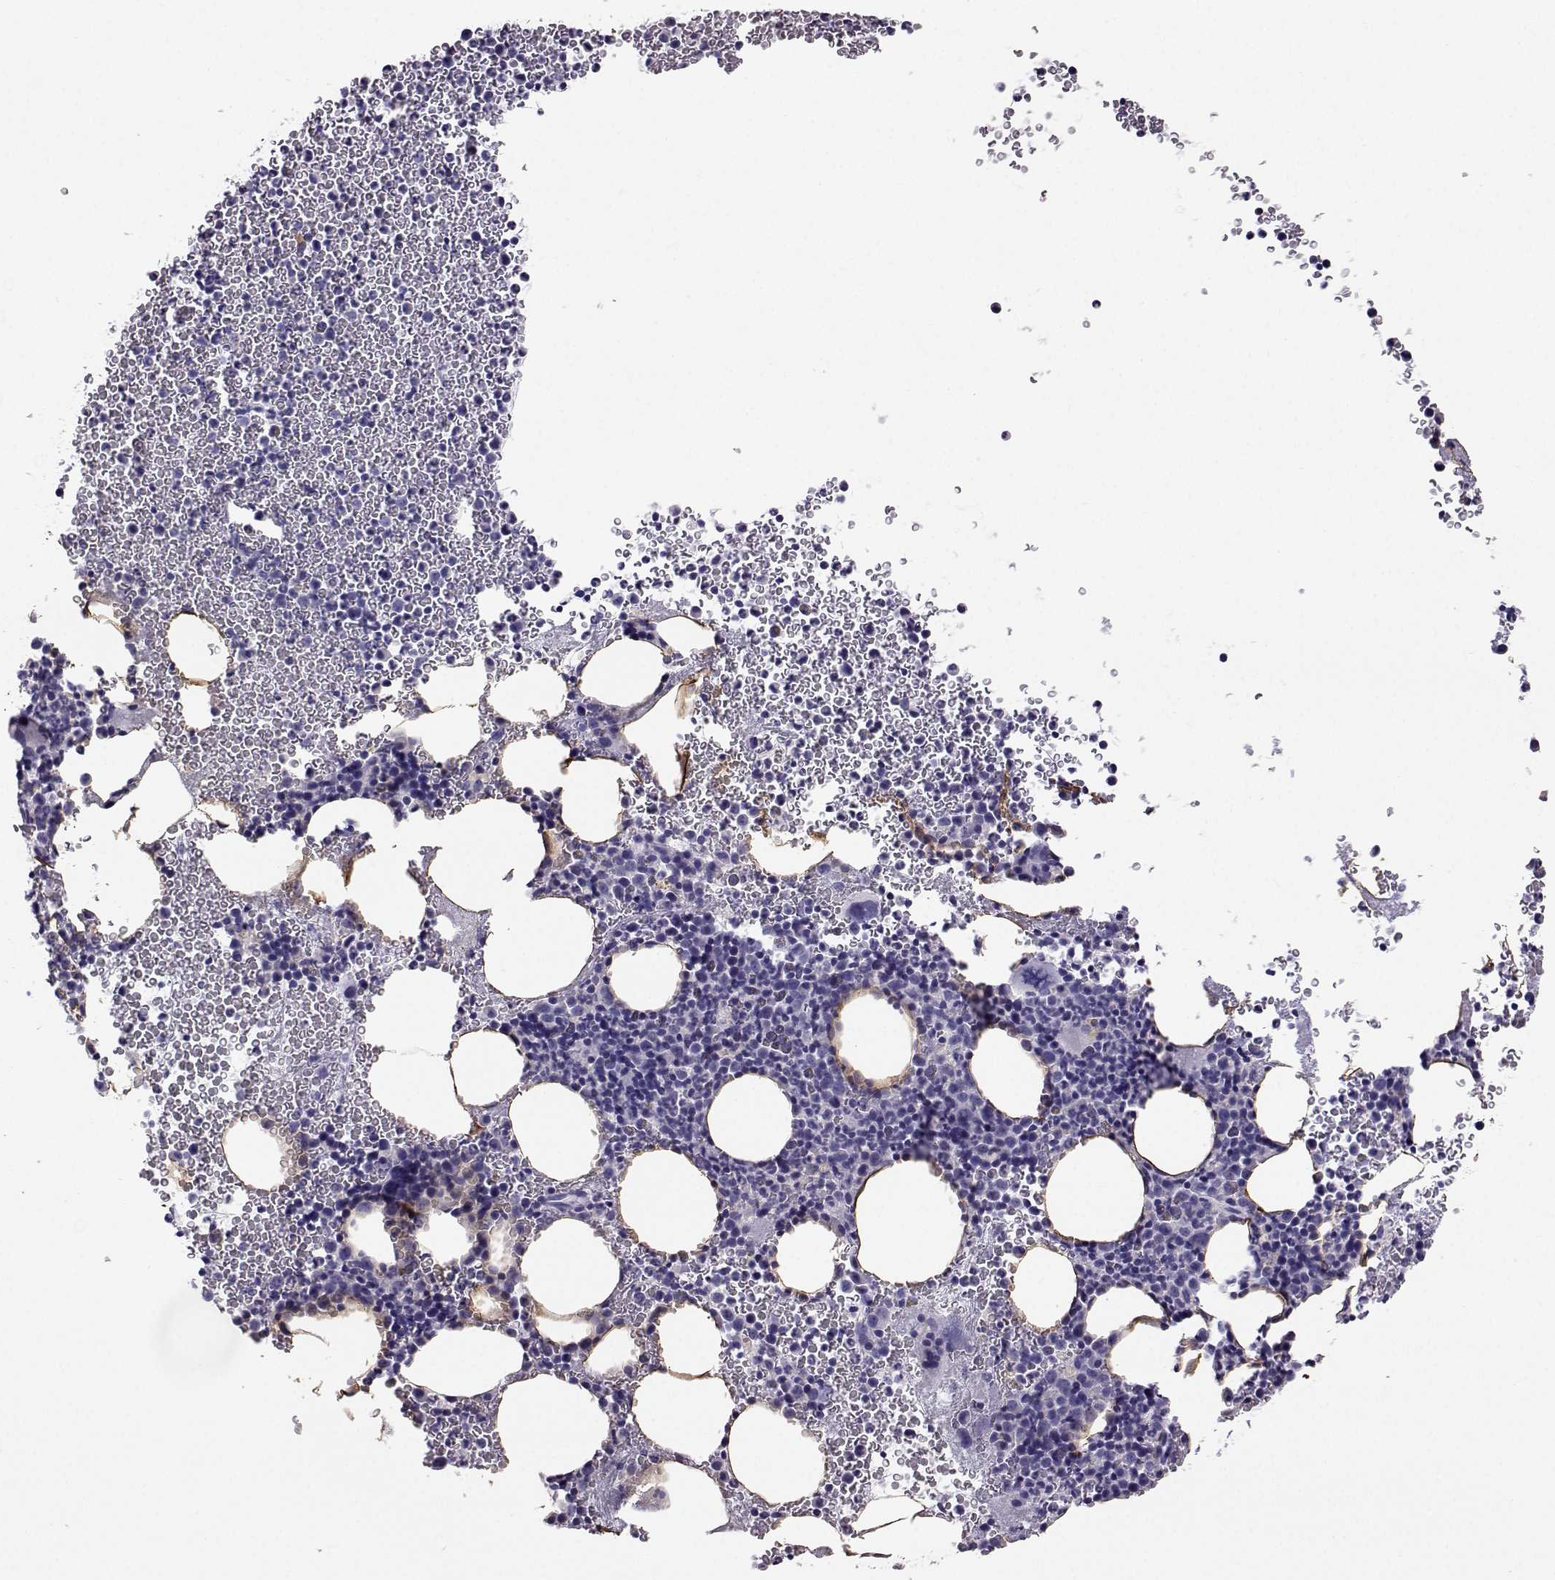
{"staining": {"intensity": "weak", "quantity": "<25%", "location": "cytoplasmic/membranous"}, "tissue": "bone marrow", "cell_type": "Hematopoietic cells", "image_type": "normal", "snomed": [{"axis": "morphology", "description": "Normal tissue, NOS"}, {"axis": "topography", "description": "Bone marrow"}], "caption": "A high-resolution histopathology image shows IHC staining of benign bone marrow, which exhibits no significant staining in hematopoietic cells.", "gene": "PLIN4", "patient": {"sex": "female", "age": 56}}